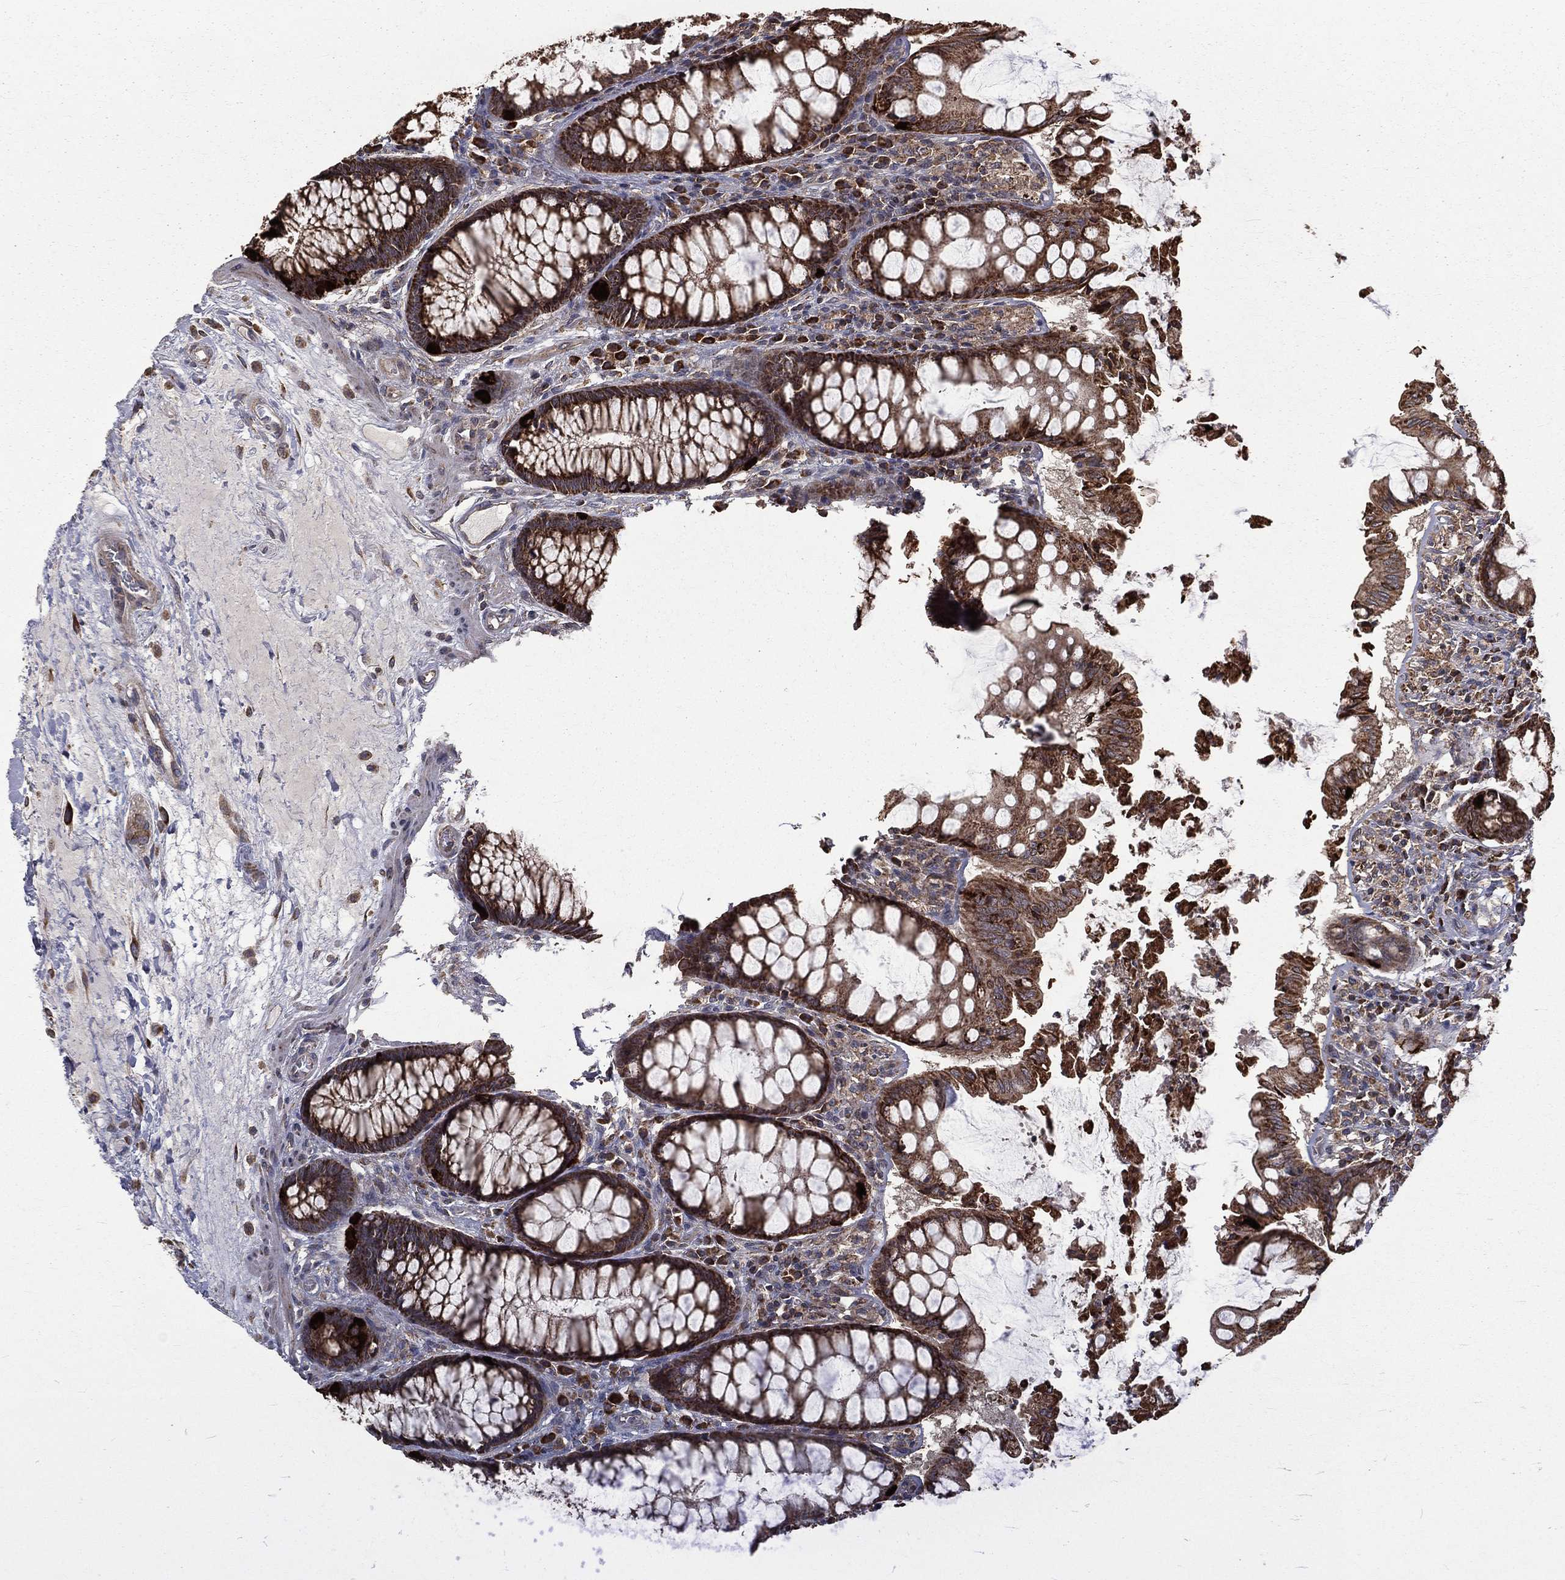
{"staining": {"intensity": "negative", "quantity": "none", "location": "none"}, "tissue": "colon", "cell_type": "Endothelial cells", "image_type": "normal", "snomed": [{"axis": "morphology", "description": "Normal tissue, NOS"}, {"axis": "topography", "description": "Colon"}], "caption": "Micrograph shows no significant protein expression in endothelial cells of normal colon. (DAB (3,3'-diaminobenzidine) immunohistochemistry, high magnification).", "gene": "OLFML1", "patient": {"sex": "female", "age": 65}}